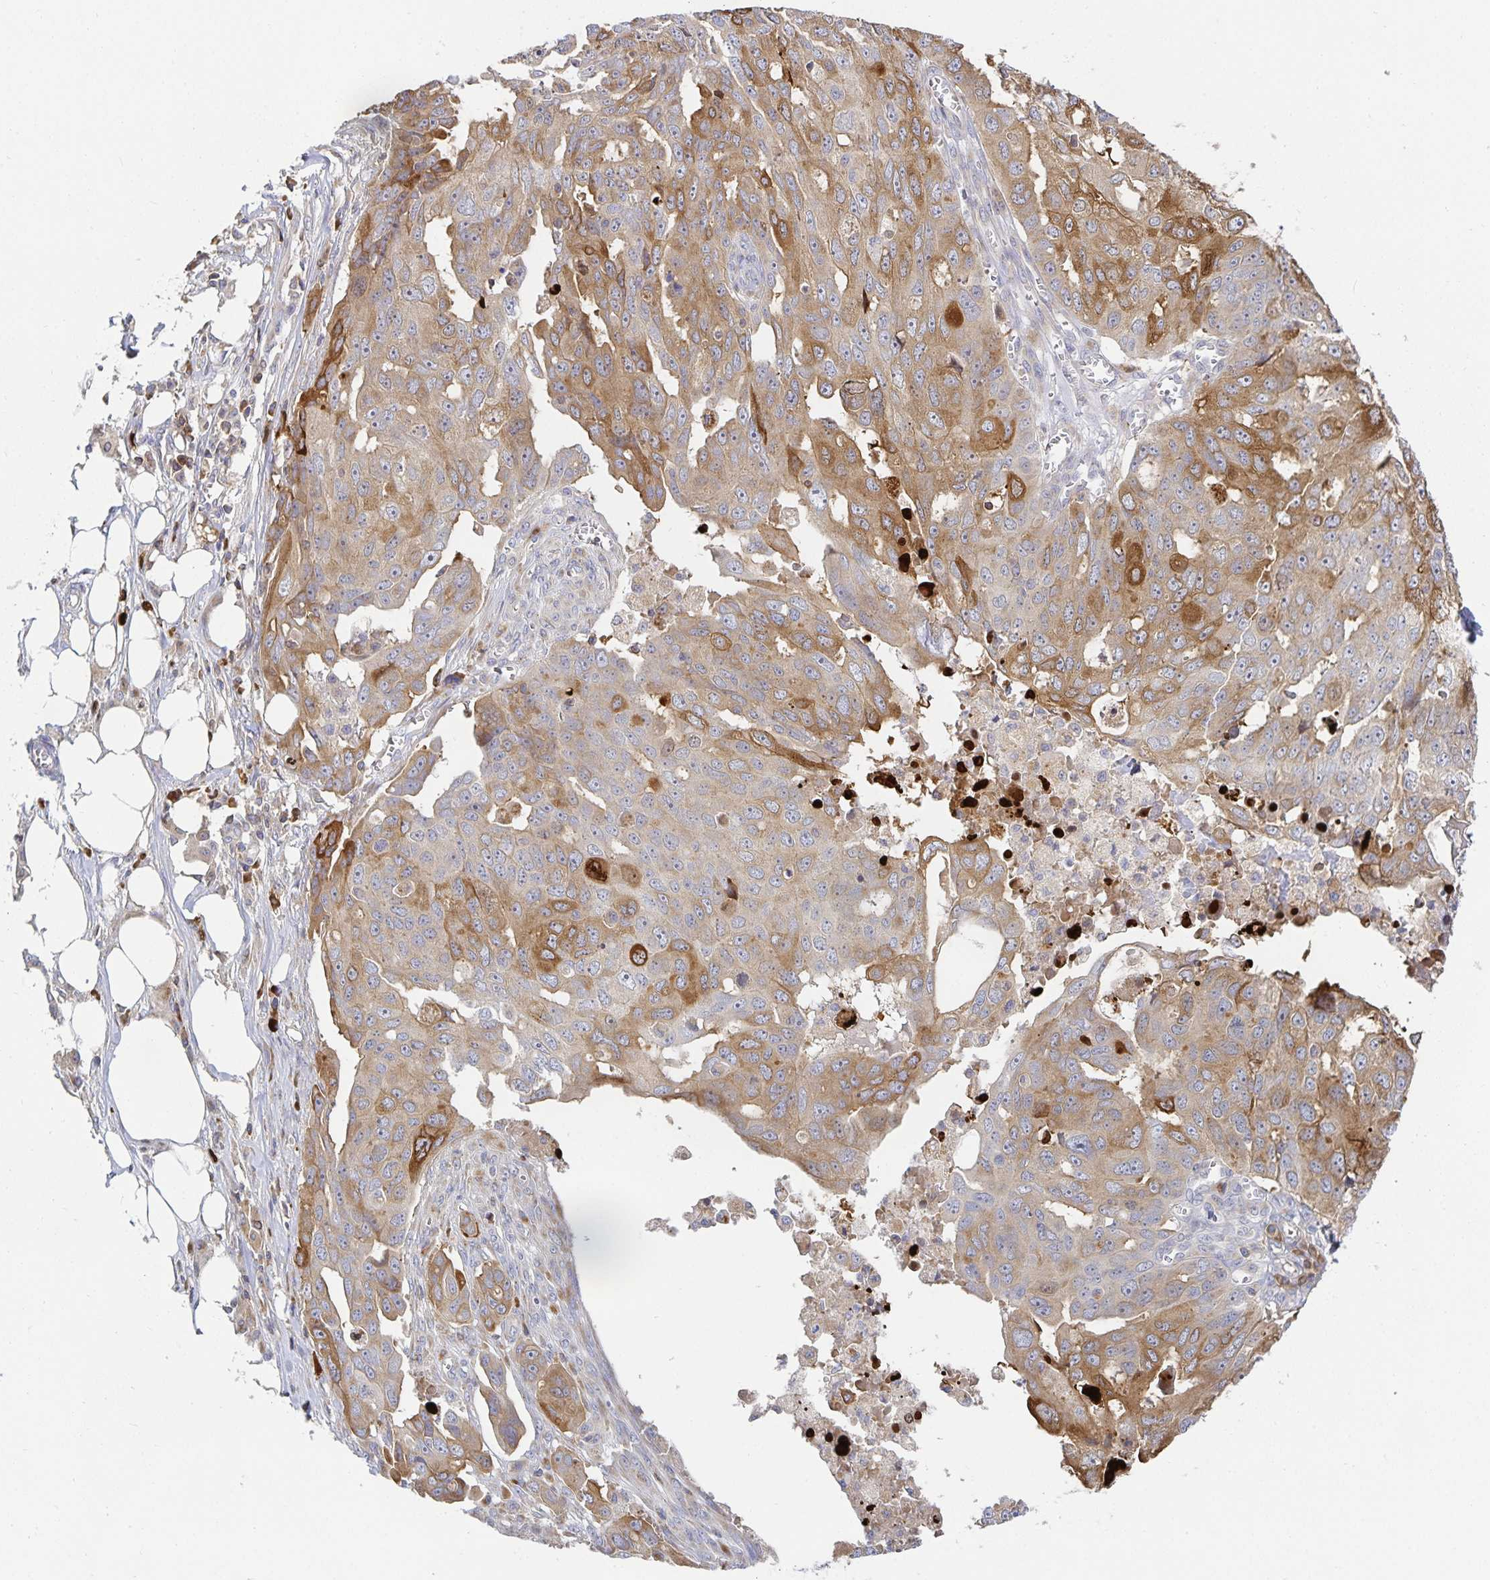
{"staining": {"intensity": "moderate", "quantity": "25%-75%", "location": "cytoplasmic/membranous"}, "tissue": "ovarian cancer", "cell_type": "Tumor cells", "image_type": "cancer", "snomed": [{"axis": "morphology", "description": "Carcinoma, endometroid"}, {"axis": "topography", "description": "Ovary"}], "caption": "Human ovarian cancer stained with a brown dye demonstrates moderate cytoplasmic/membranous positive positivity in about 25%-75% of tumor cells.", "gene": "NOMO1", "patient": {"sex": "female", "age": 70}}